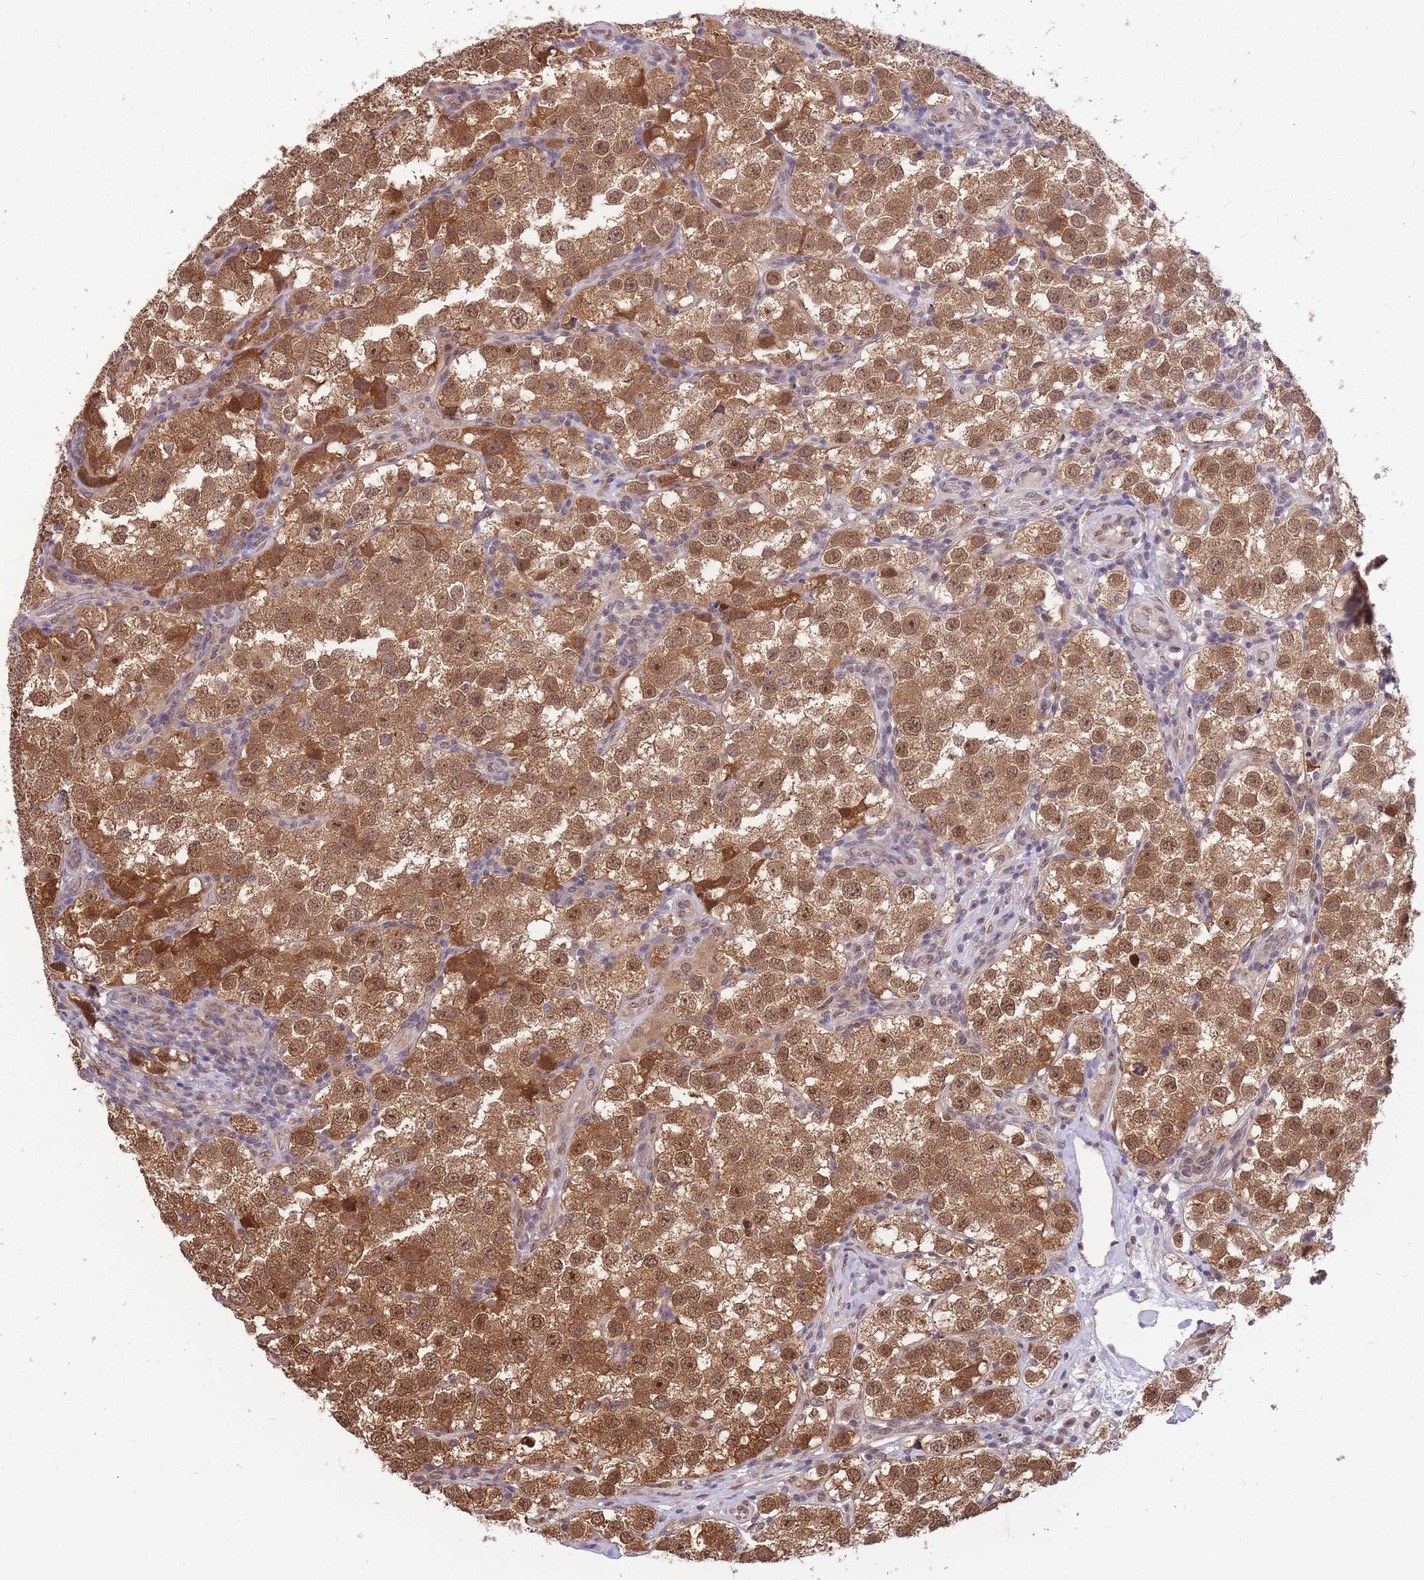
{"staining": {"intensity": "moderate", "quantity": ">75%", "location": "cytoplasmic/membranous,nuclear"}, "tissue": "testis cancer", "cell_type": "Tumor cells", "image_type": "cancer", "snomed": [{"axis": "morphology", "description": "Seminoma, NOS"}, {"axis": "topography", "description": "Testis"}], "caption": "Testis cancer (seminoma) was stained to show a protein in brown. There is medium levels of moderate cytoplasmic/membranous and nuclear positivity in approximately >75% of tumor cells. The protein of interest is shown in brown color, while the nuclei are stained blue.", "gene": "CDIP1", "patient": {"sex": "male", "age": 37}}